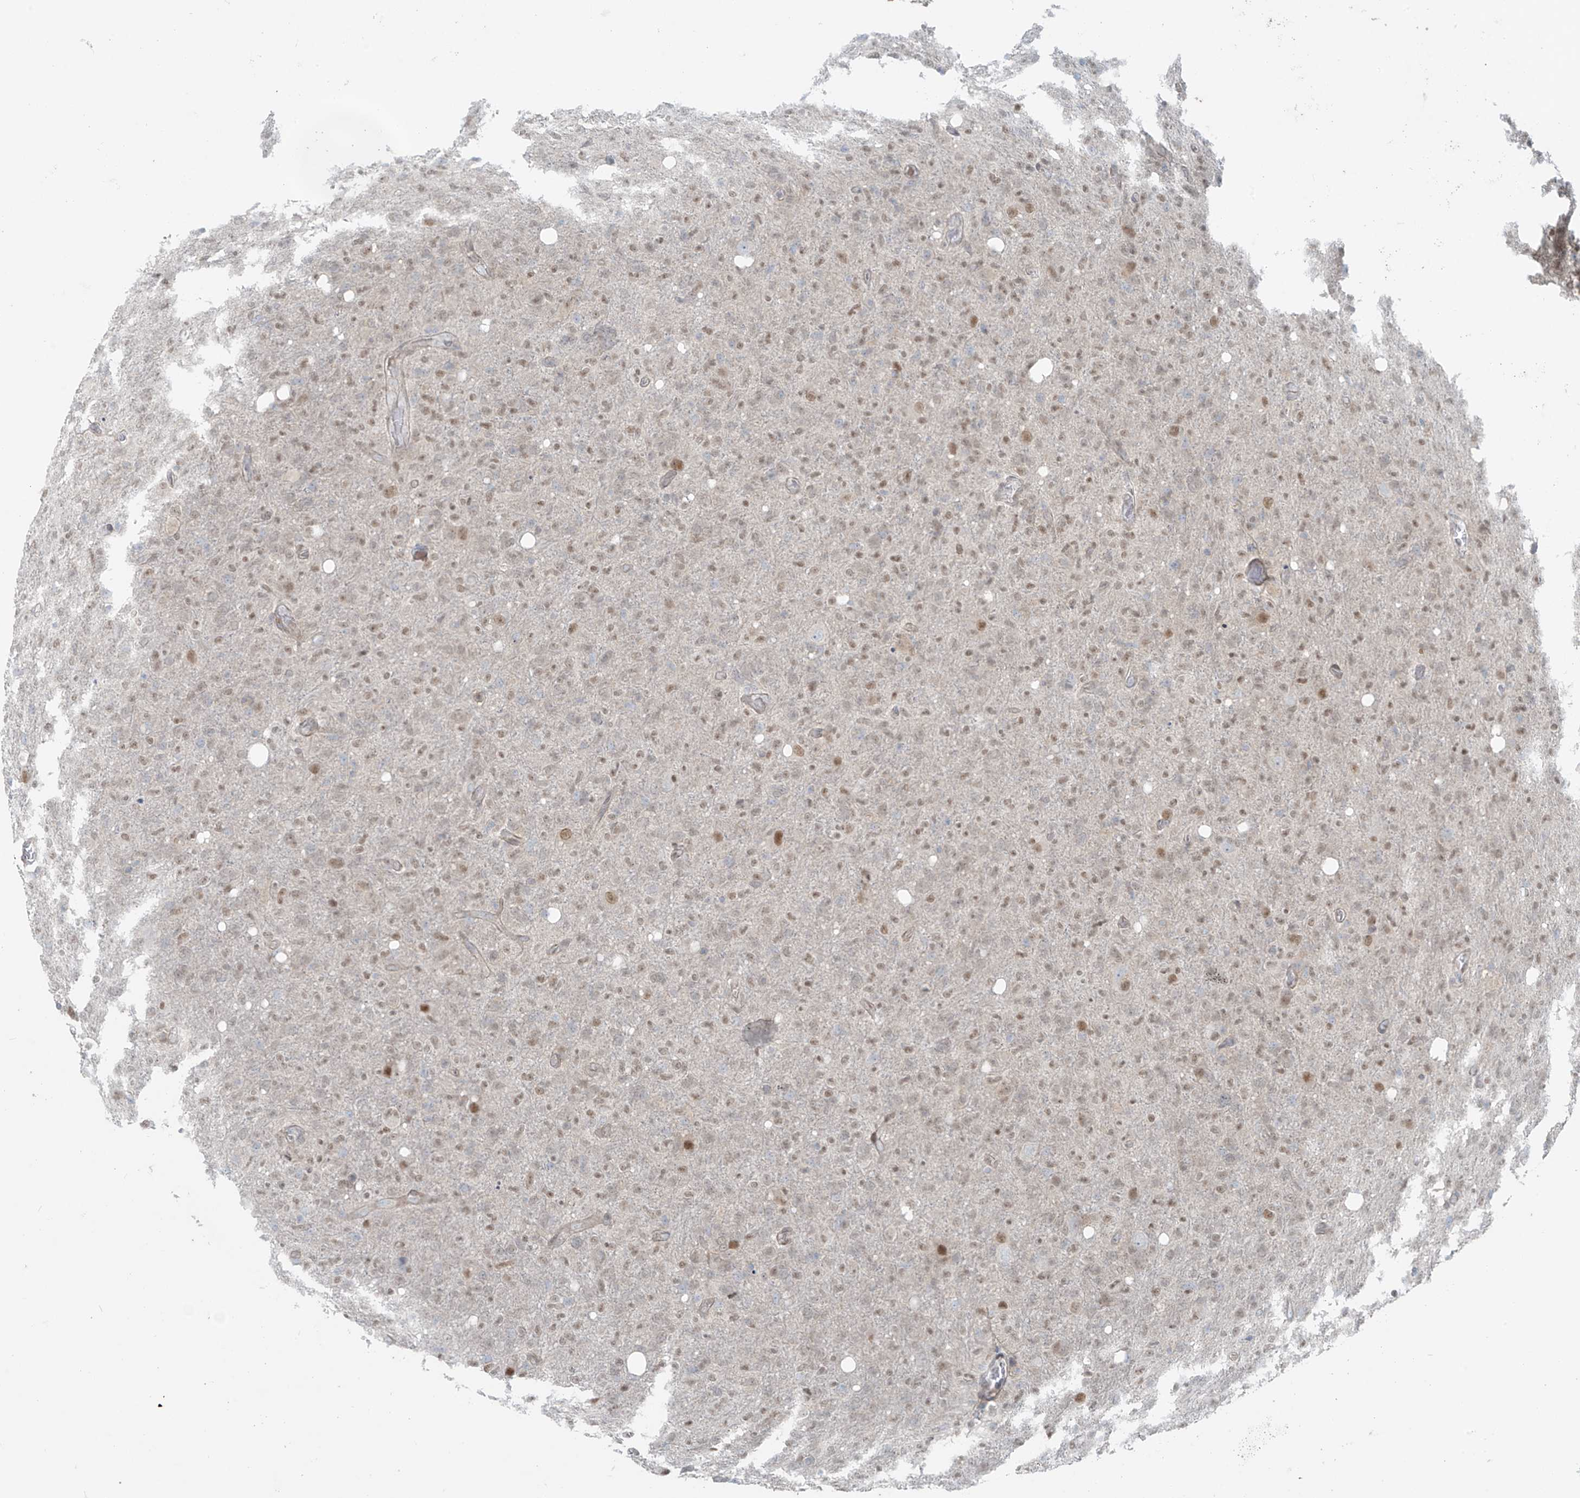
{"staining": {"intensity": "weak", "quantity": "25%-75%", "location": "nuclear"}, "tissue": "glioma", "cell_type": "Tumor cells", "image_type": "cancer", "snomed": [{"axis": "morphology", "description": "Glioma, malignant, High grade"}, {"axis": "topography", "description": "Brain"}], "caption": "High-magnification brightfield microscopy of malignant high-grade glioma stained with DAB (3,3'-diaminobenzidine) (brown) and counterstained with hematoxylin (blue). tumor cells exhibit weak nuclear staining is present in about25%-75% of cells.", "gene": "PPAT", "patient": {"sex": "female", "age": 57}}